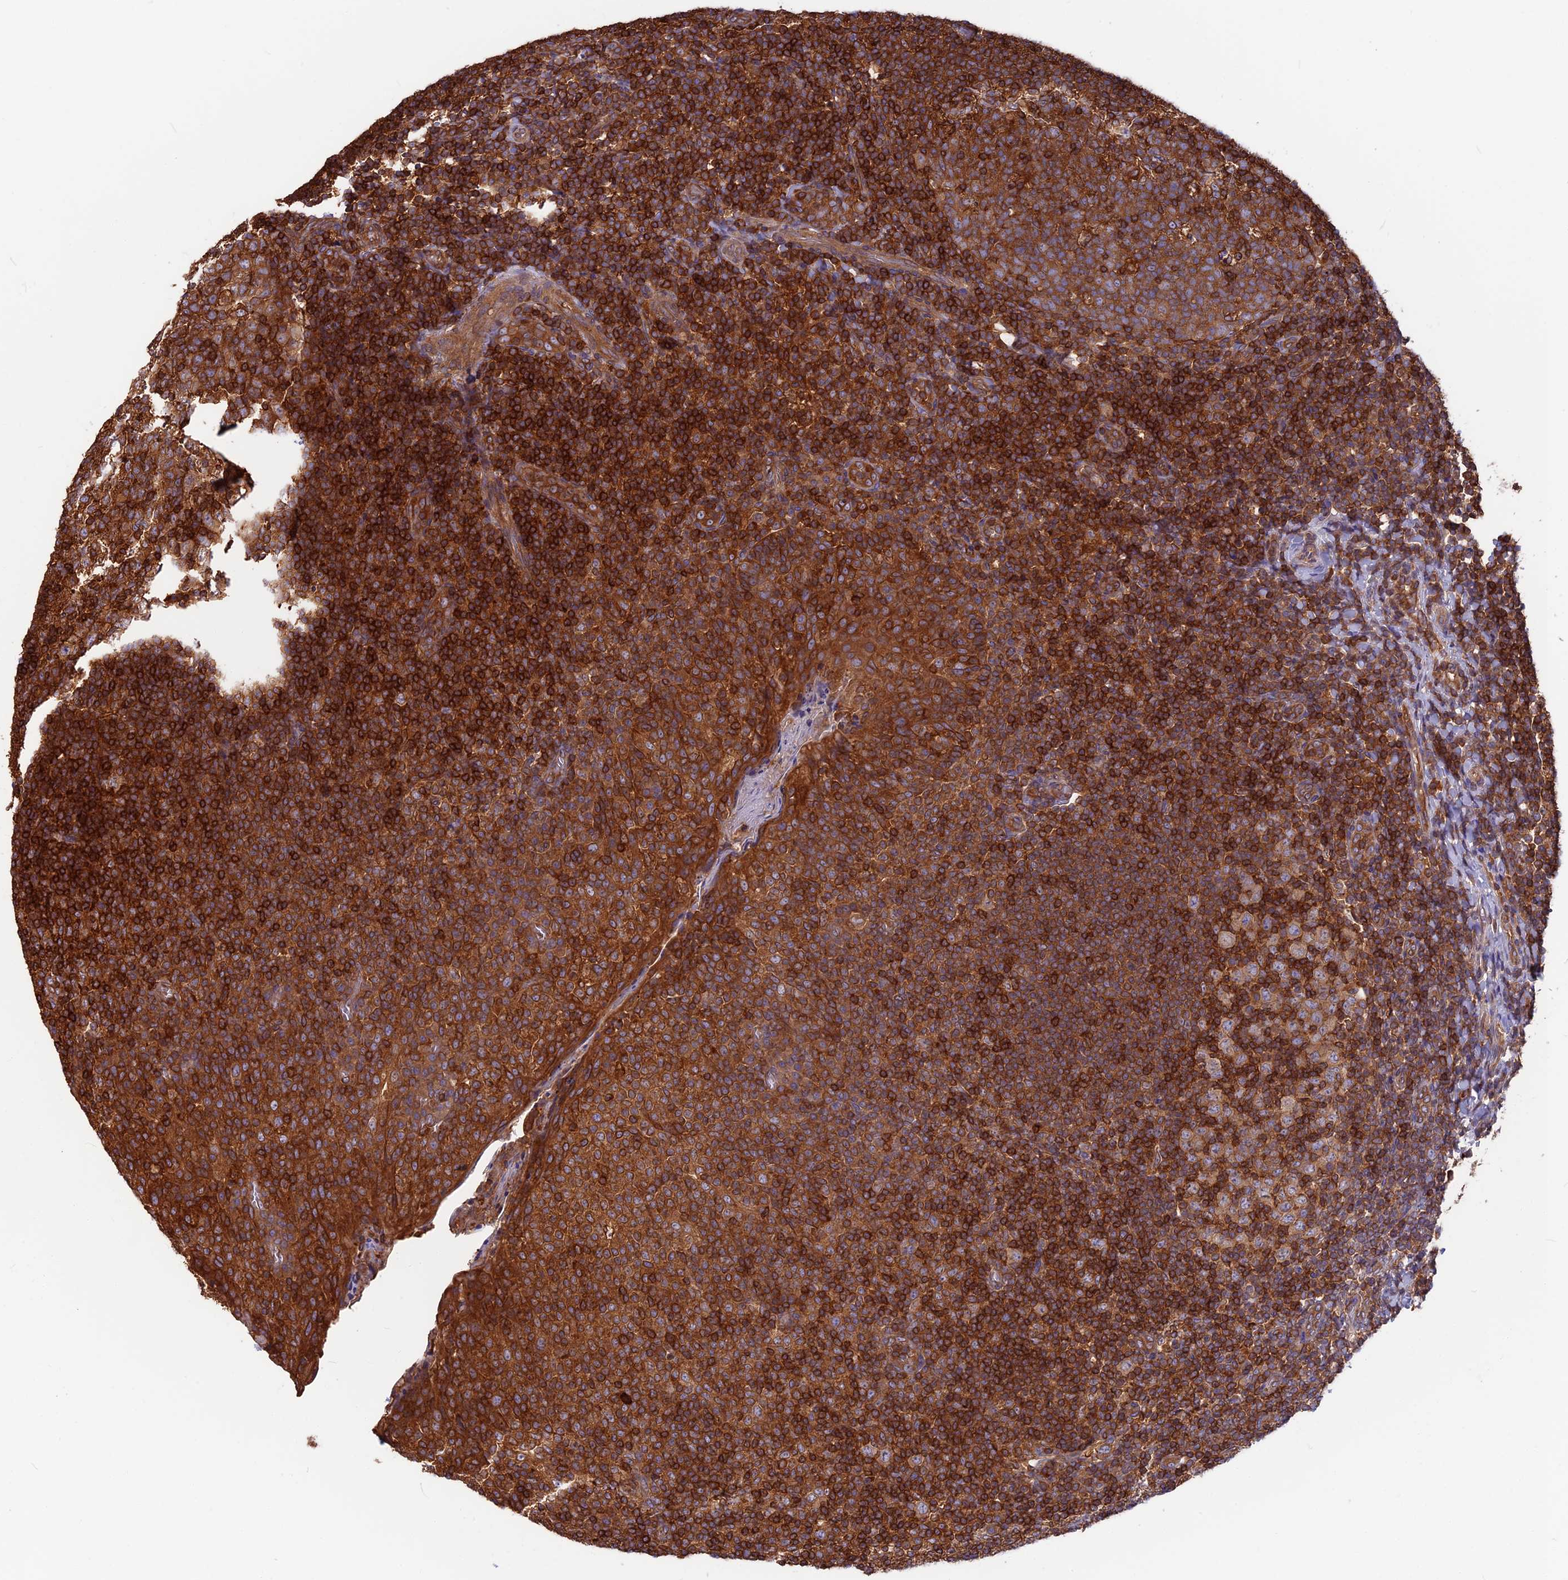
{"staining": {"intensity": "strong", "quantity": "25%-75%", "location": "cytoplasmic/membranous"}, "tissue": "tonsil", "cell_type": "Germinal center cells", "image_type": "normal", "snomed": [{"axis": "morphology", "description": "Normal tissue, NOS"}, {"axis": "topography", "description": "Tonsil"}], "caption": "IHC image of unremarkable tonsil: tonsil stained using immunohistochemistry (IHC) demonstrates high levels of strong protein expression localized specifically in the cytoplasmic/membranous of germinal center cells, appearing as a cytoplasmic/membranous brown color.", "gene": "WDR1", "patient": {"sex": "female", "age": 19}}